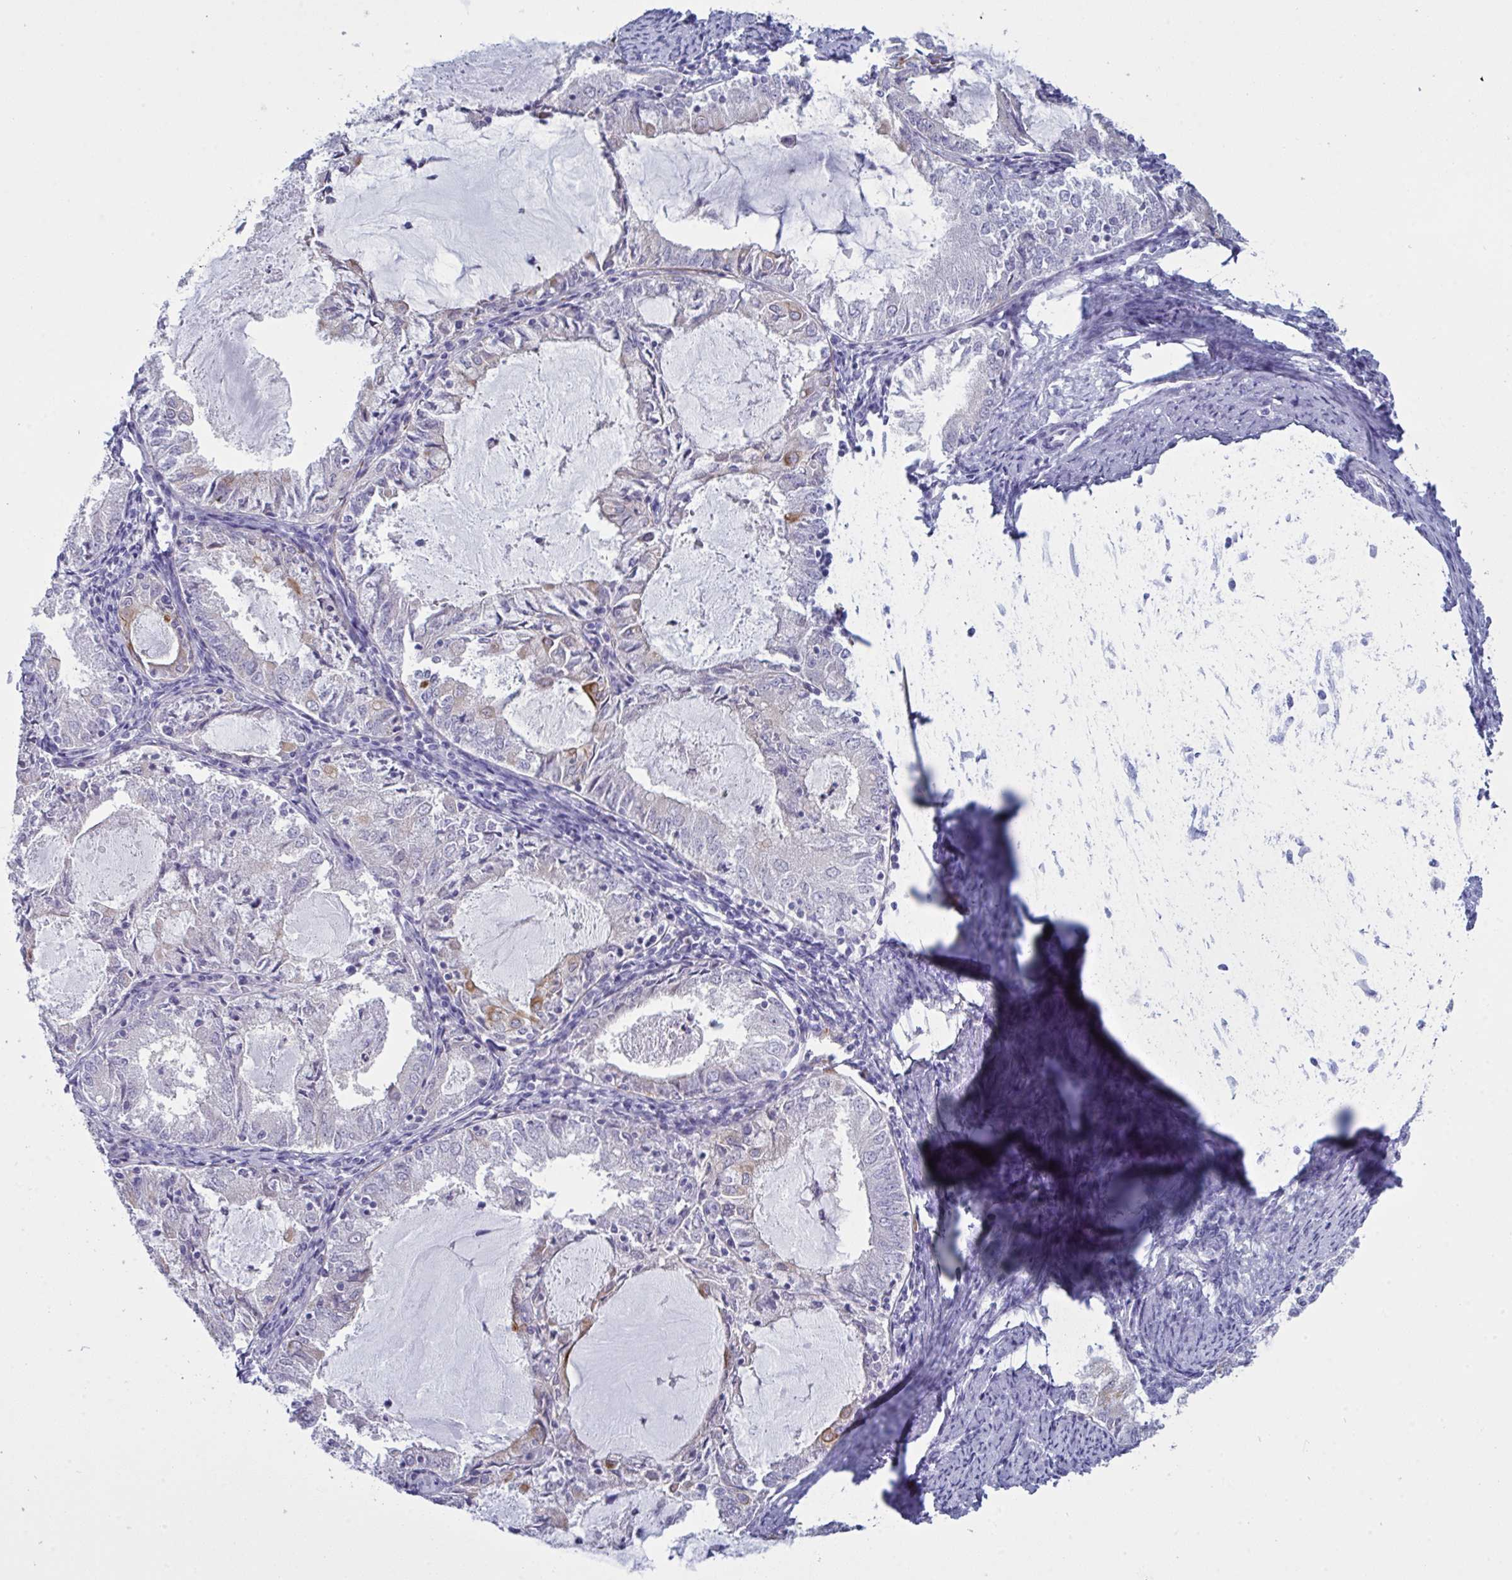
{"staining": {"intensity": "negative", "quantity": "none", "location": "none"}, "tissue": "endometrial cancer", "cell_type": "Tumor cells", "image_type": "cancer", "snomed": [{"axis": "morphology", "description": "Adenocarcinoma, NOS"}, {"axis": "topography", "description": "Endometrium"}], "caption": "Immunohistochemistry (IHC) of human endometrial adenocarcinoma shows no positivity in tumor cells.", "gene": "TENT5D", "patient": {"sex": "female", "age": 57}}